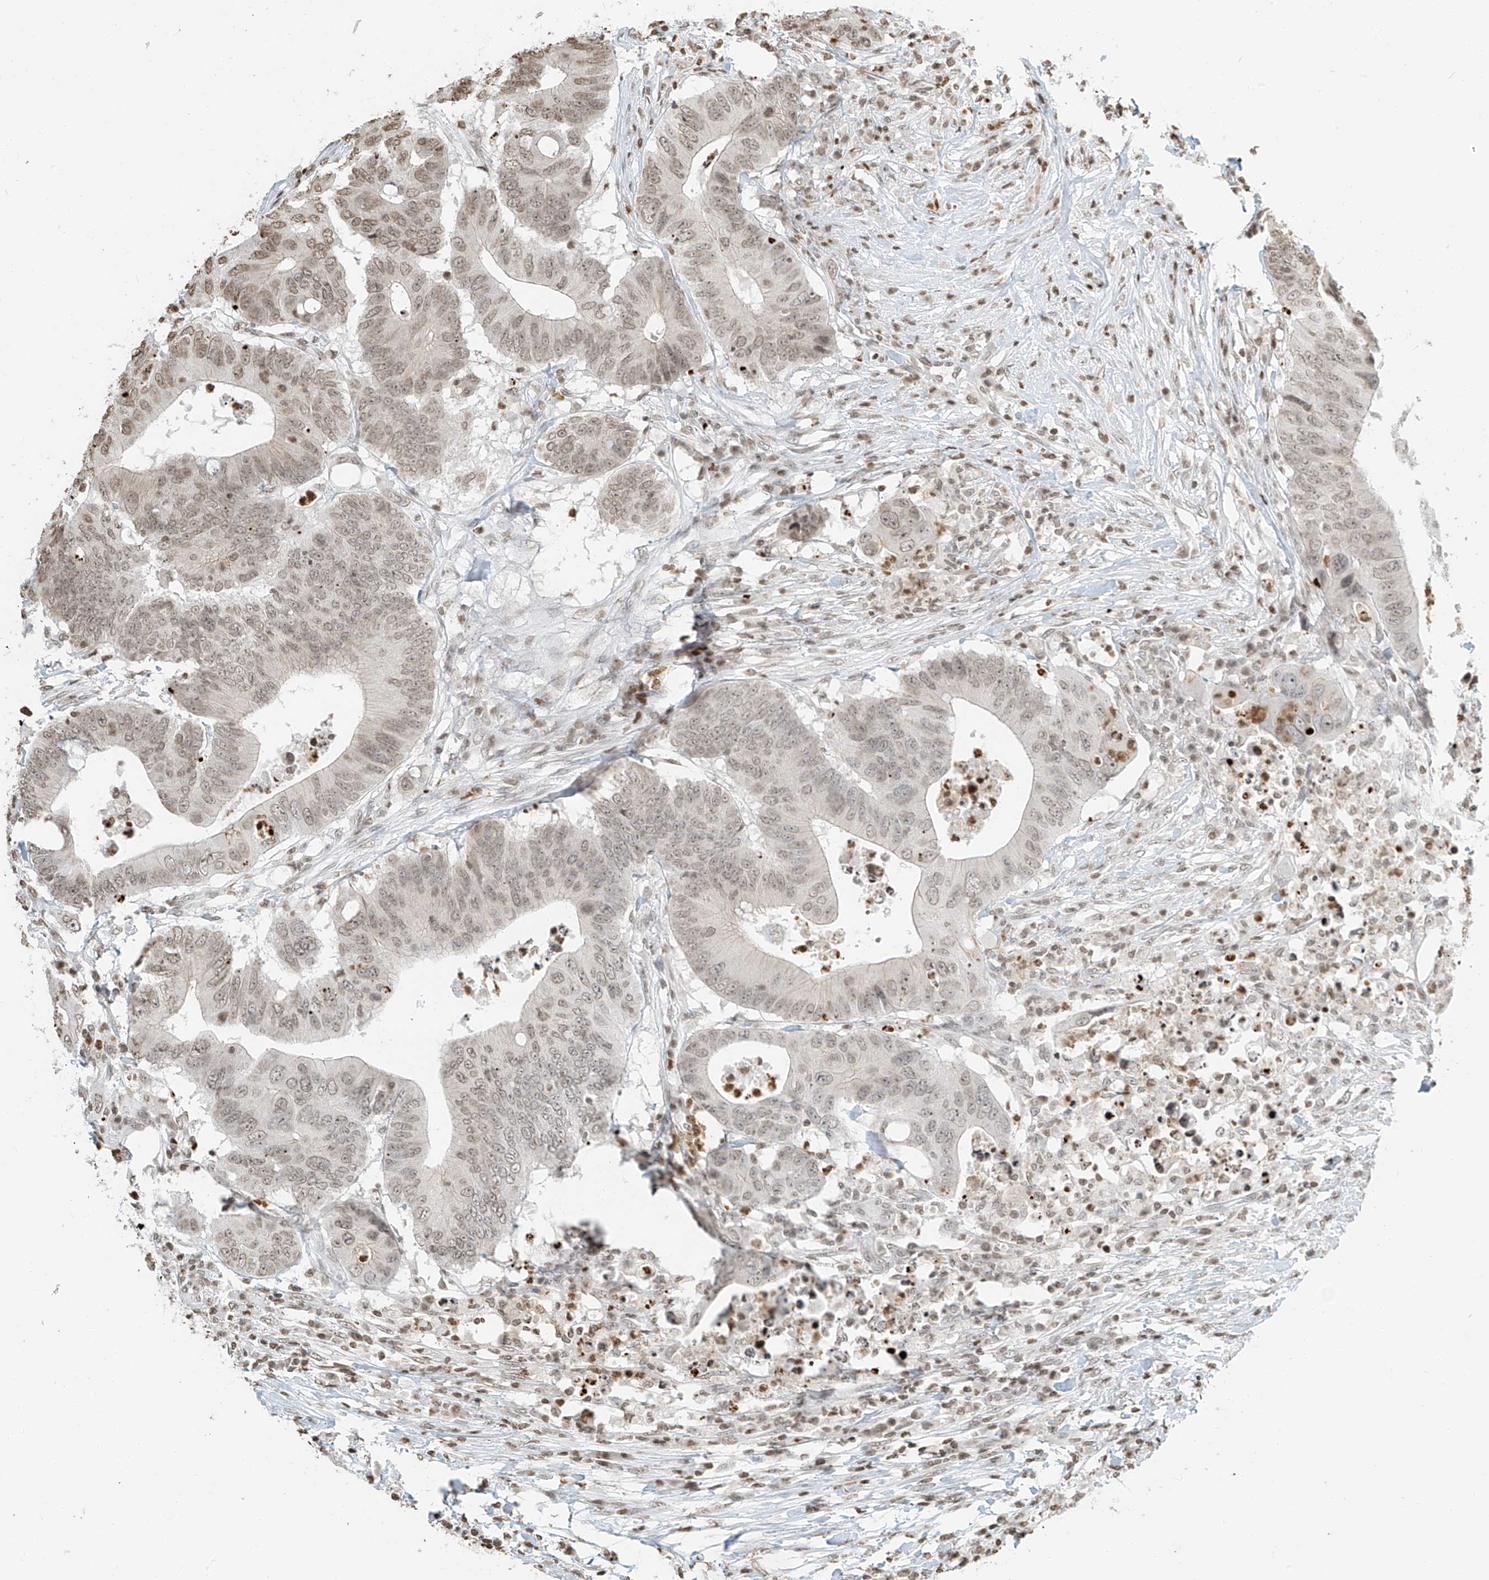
{"staining": {"intensity": "weak", "quantity": ">75%", "location": "nuclear"}, "tissue": "colorectal cancer", "cell_type": "Tumor cells", "image_type": "cancer", "snomed": [{"axis": "morphology", "description": "Adenocarcinoma, NOS"}, {"axis": "topography", "description": "Colon"}], "caption": "Colorectal adenocarcinoma stained with a protein marker shows weak staining in tumor cells.", "gene": "C17orf58", "patient": {"sex": "male", "age": 71}}